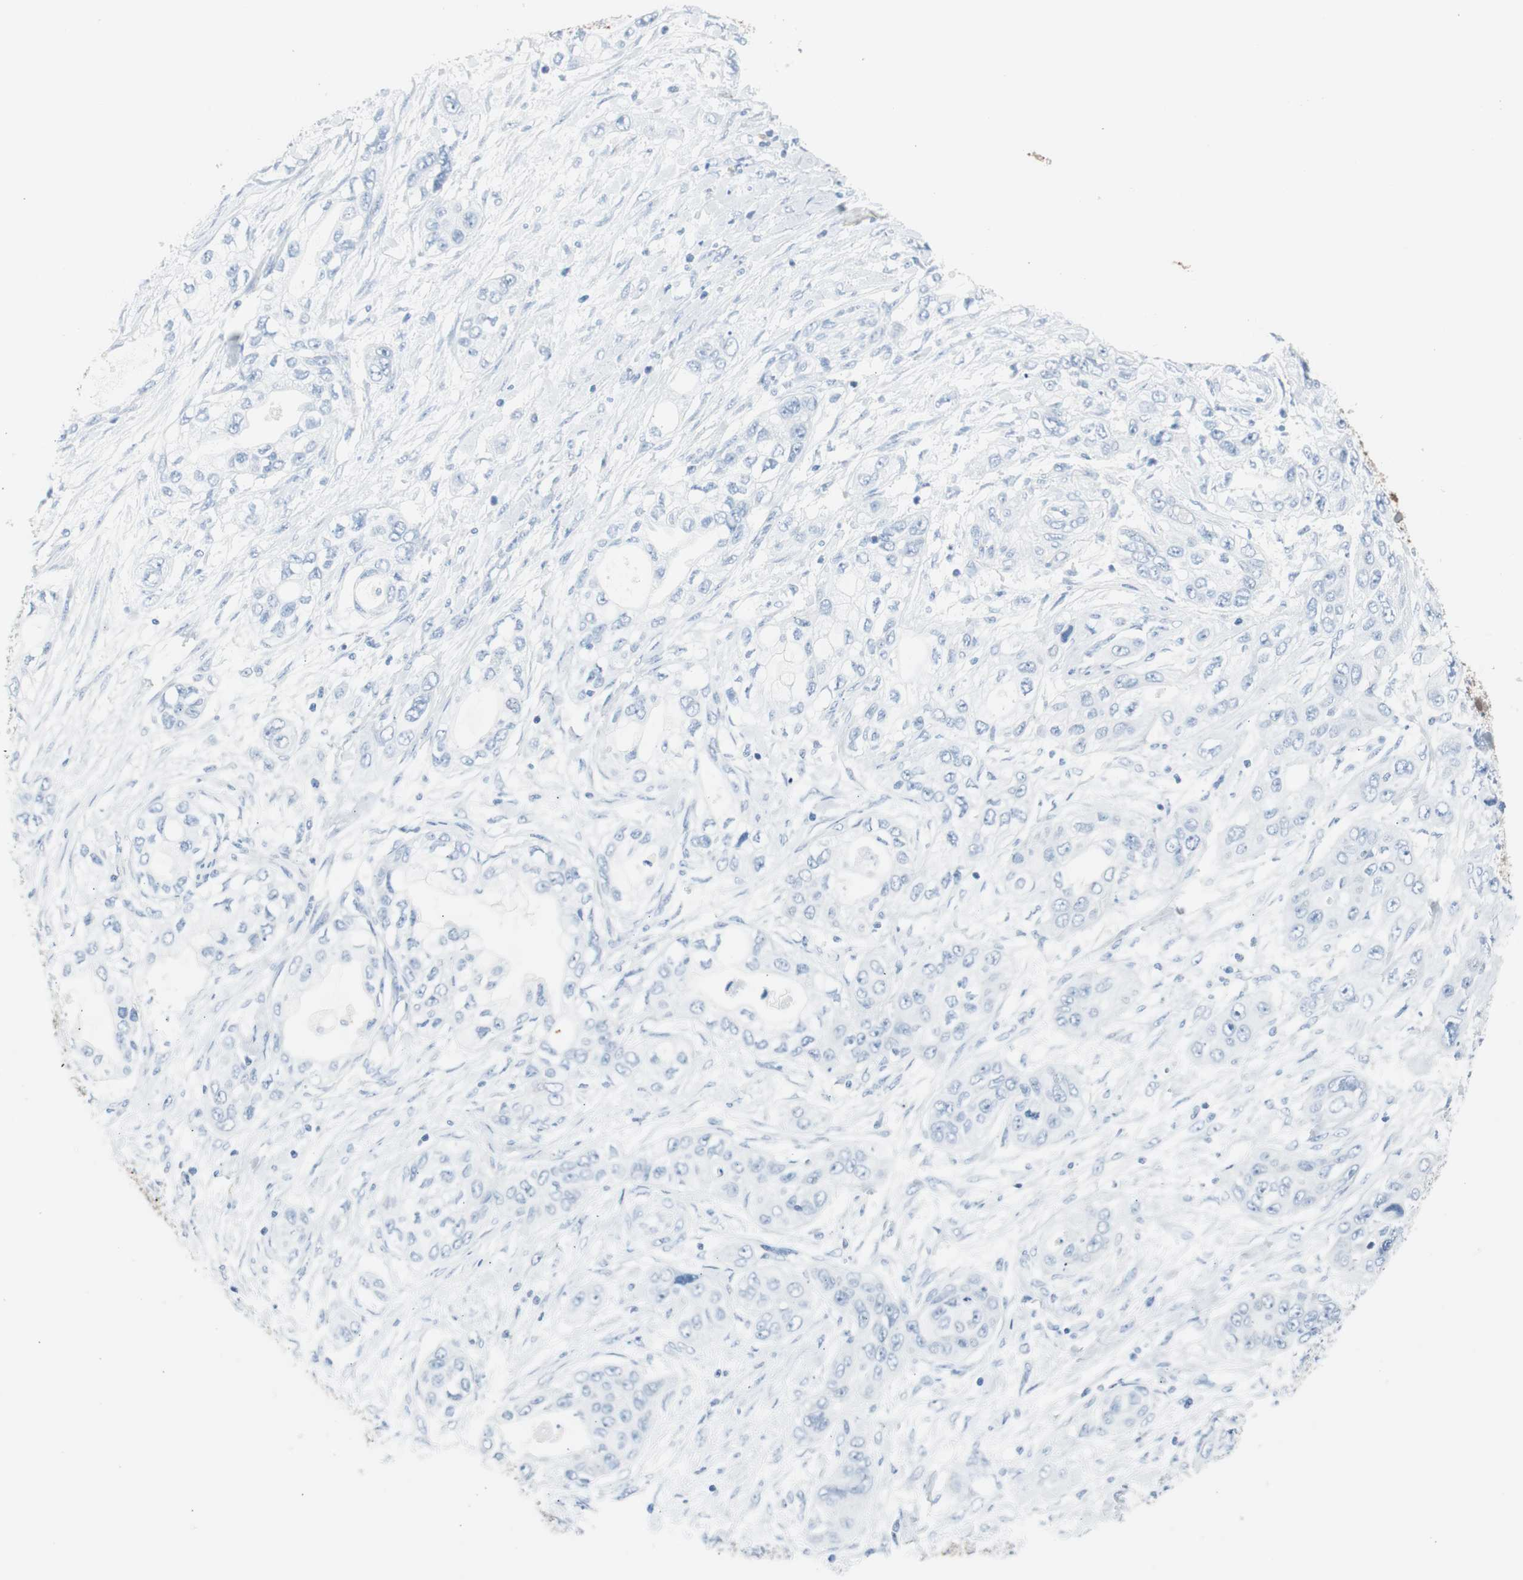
{"staining": {"intensity": "negative", "quantity": "none", "location": "none"}, "tissue": "pancreatic cancer", "cell_type": "Tumor cells", "image_type": "cancer", "snomed": [{"axis": "morphology", "description": "Adenocarcinoma, NOS"}, {"axis": "topography", "description": "Pancreas"}], "caption": "This is a image of IHC staining of pancreatic cancer (adenocarcinoma), which shows no staining in tumor cells.", "gene": "S100A7", "patient": {"sex": "female", "age": 70}}